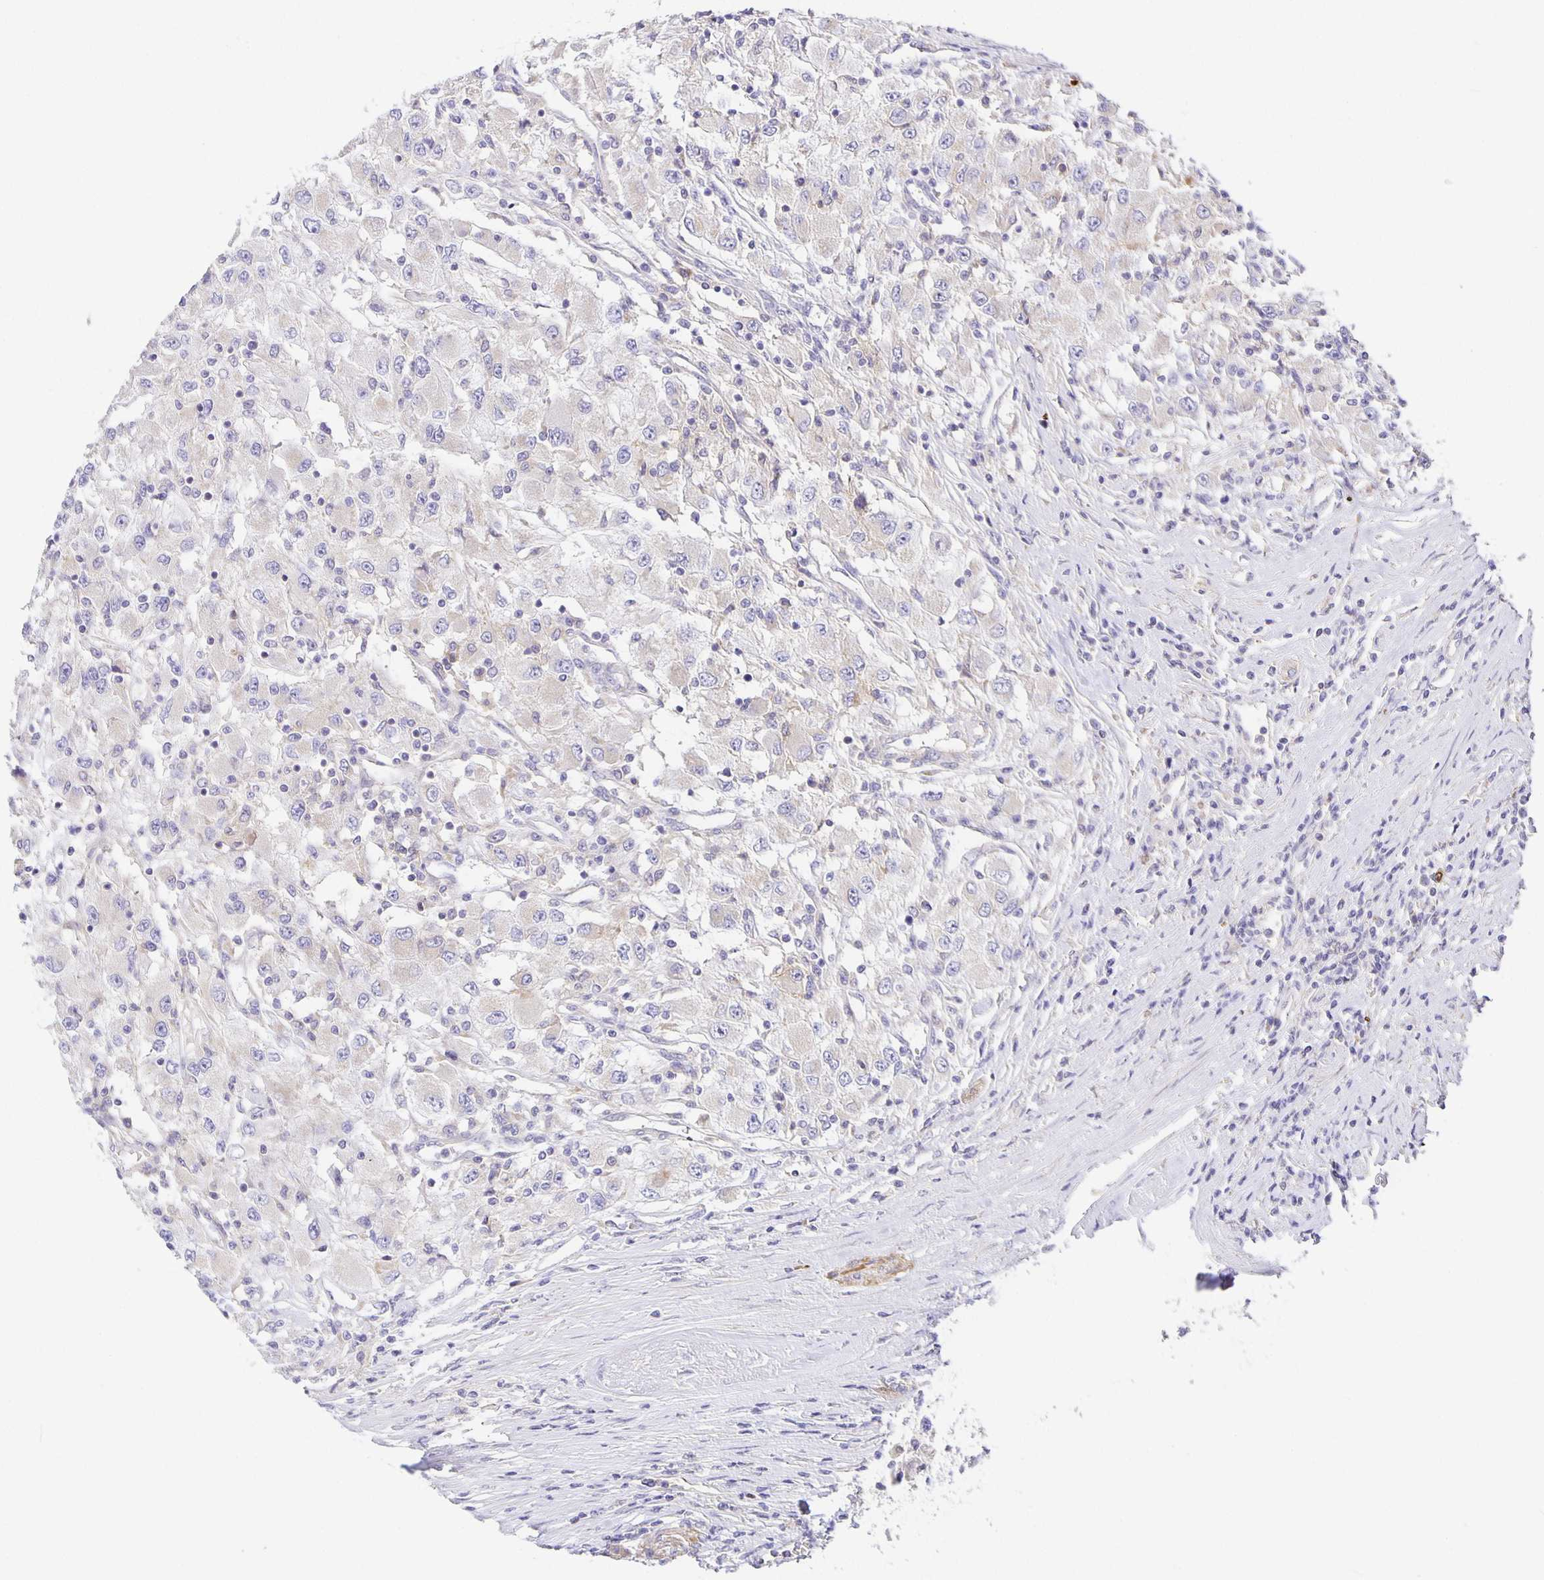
{"staining": {"intensity": "negative", "quantity": "none", "location": "none"}, "tissue": "renal cancer", "cell_type": "Tumor cells", "image_type": "cancer", "snomed": [{"axis": "morphology", "description": "Adenocarcinoma, NOS"}, {"axis": "topography", "description": "Kidney"}], "caption": "Immunohistochemistry (IHC) histopathology image of neoplastic tissue: renal cancer (adenocarcinoma) stained with DAB (3,3'-diaminobenzidine) displays no significant protein expression in tumor cells.", "gene": "FLRT3", "patient": {"sex": "female", "age": 67}}